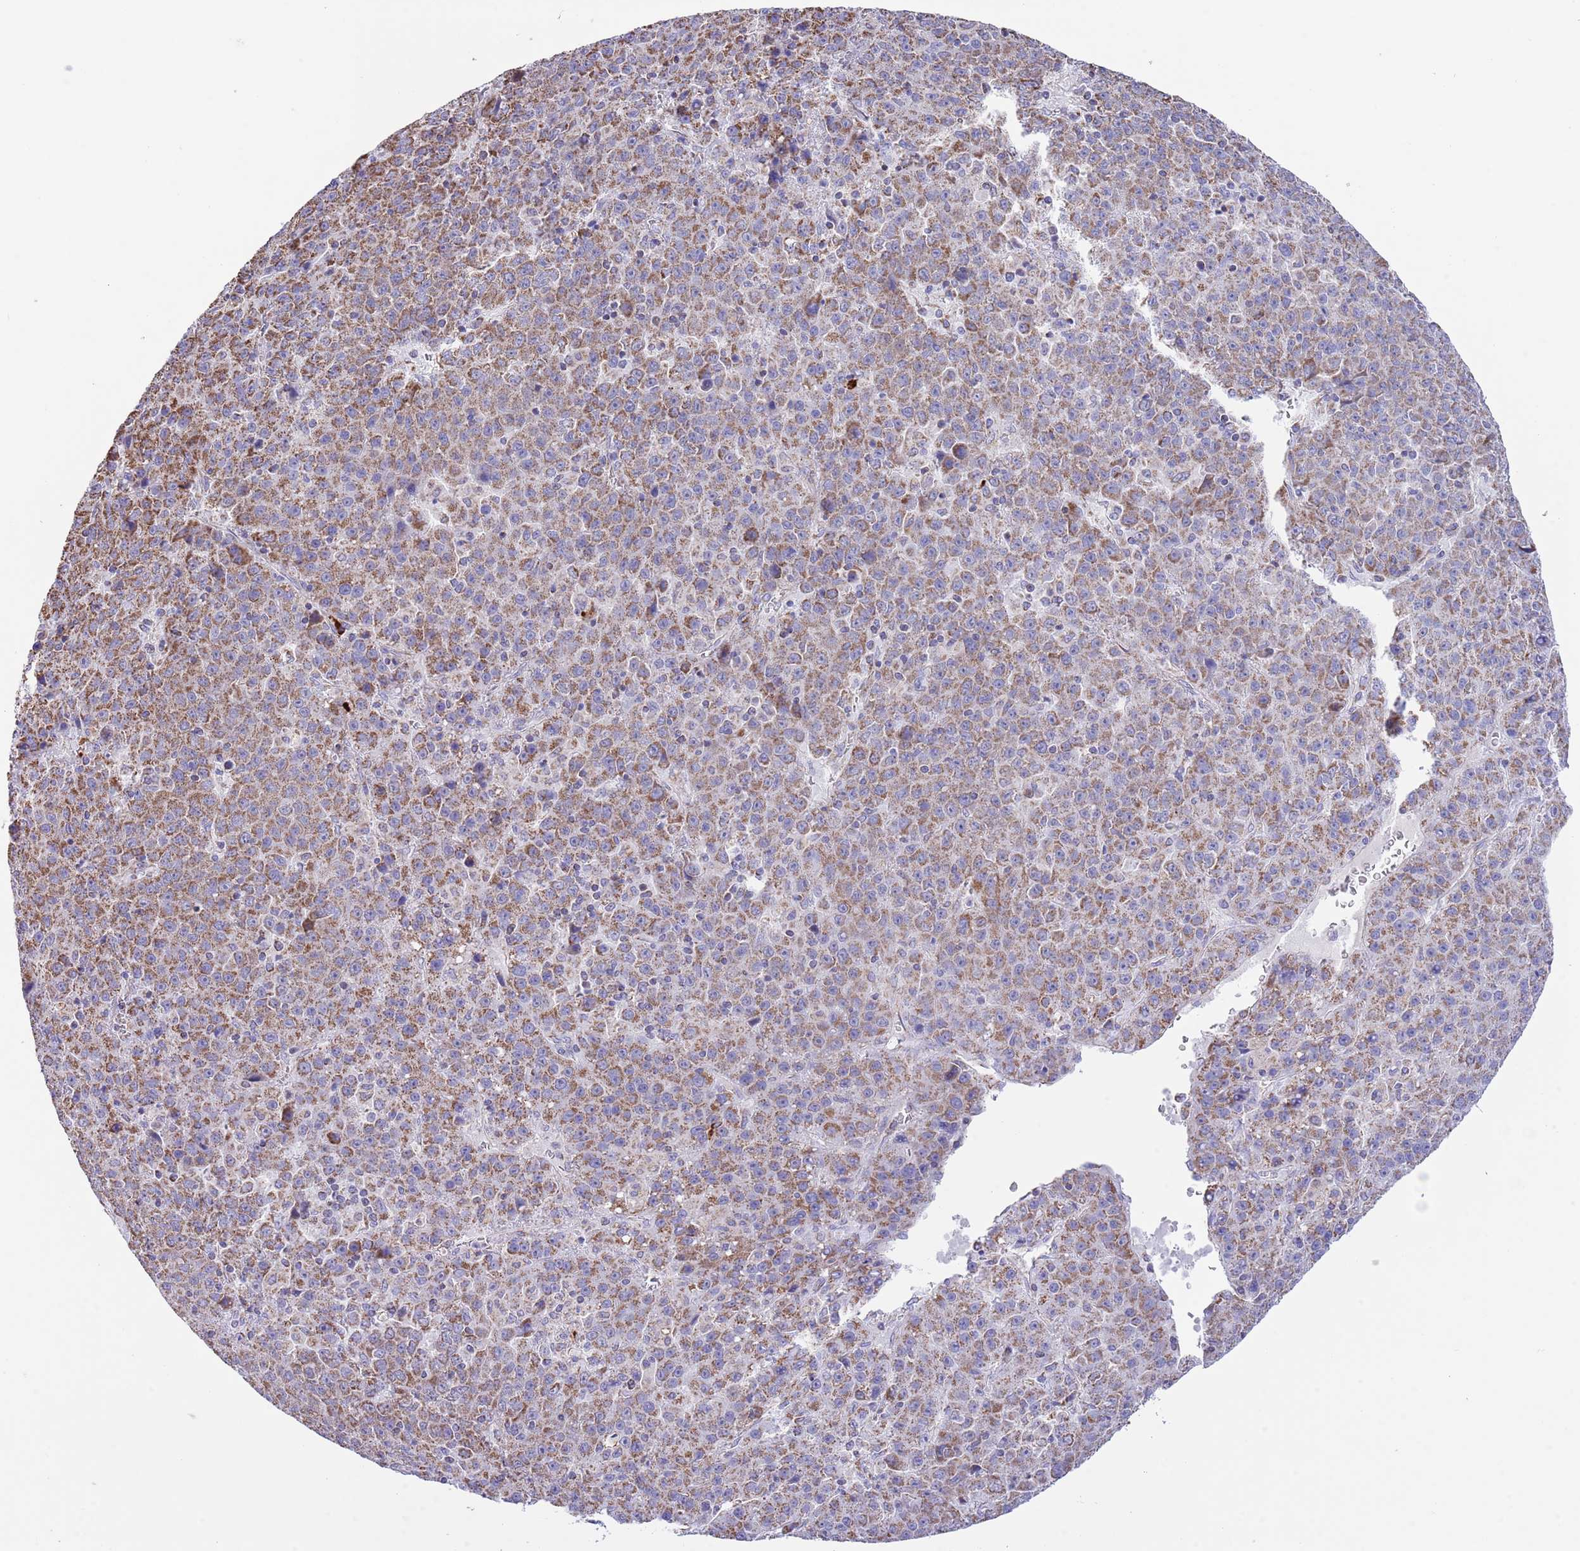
{"staining": {"intensity": "moderate", "quantity": ">75%", "location": "cytoplasmic/membranous"}, "tissue": "liver cancer", "cell_type": "Tumor cells", "image_type": "cancer", "snomed": [{"axis": "morphology", "description": "Carcinoma, Hepatocellular, NOS"}, {"axis": "topography", "description": "Liver"}], "caption": "Immunohistochemical staining of human liver cancer (hepatocellular carcinoma) demonstrates moderate cytoplasmic/membranous protein staining in about >75% of tumor cells. (IHC, brightfield microscopy, high magnification).", "gene": "TEKTIP1", "patient": {"sex": "female", "age": 53}}